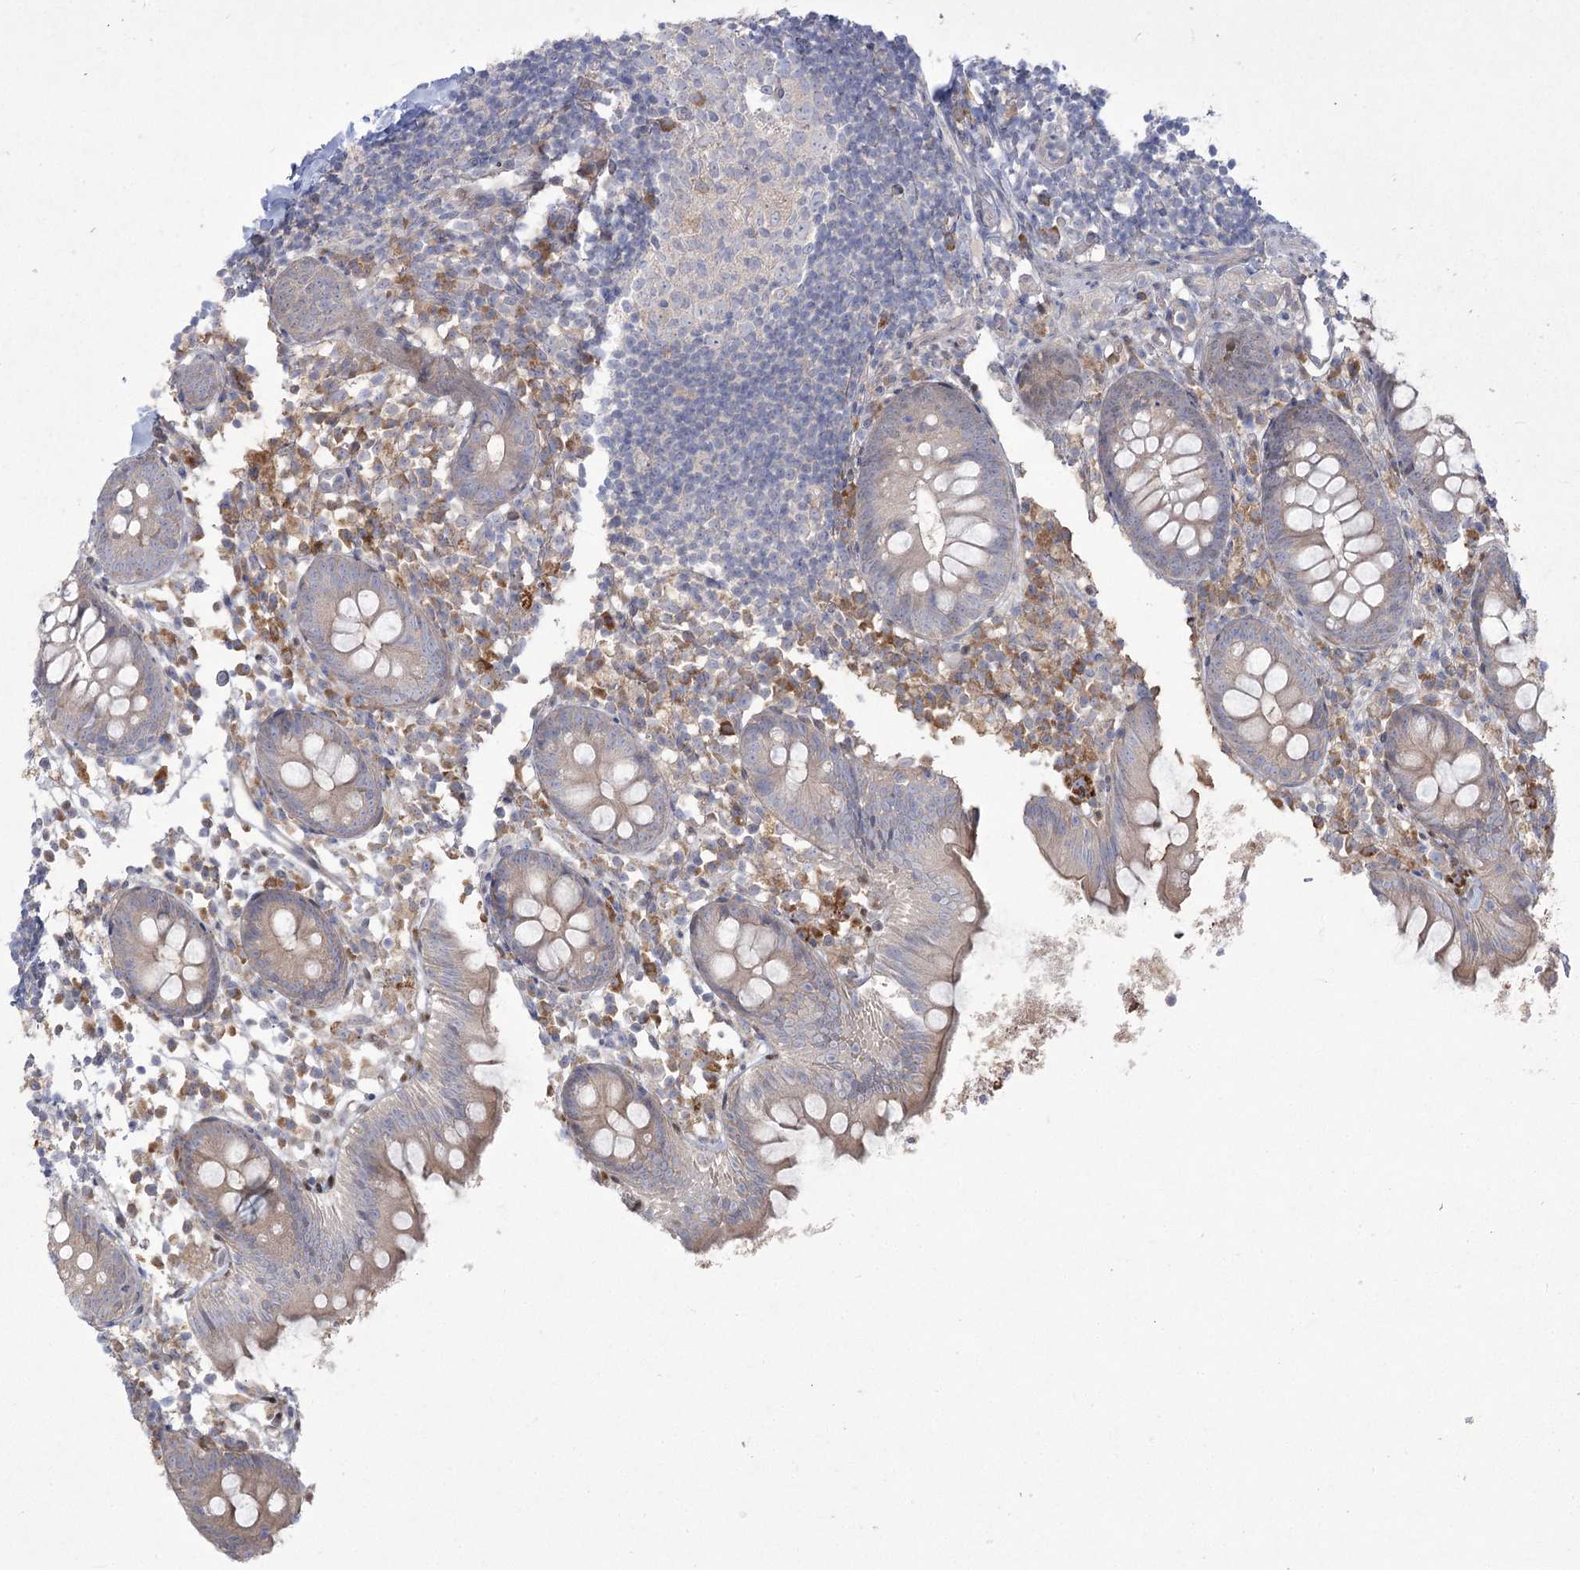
{"staining": {"intensity": "weak", "quantity": "<25%", "location": "cytoplasmic/membranous"}, "tissue": "appendix", "cell_type": "Glandular cells", "image_type": "normal", "snomed": [{"axis": "morphology", "description": "Normal tissue, NOS"}, {"axis": "topography", "description": "Appendix"}], "caption": "Glandular cells show no significant expression in normal appendix.", "gene": "CAMTA1", "patient": {"sex": "female", "age": 20}}